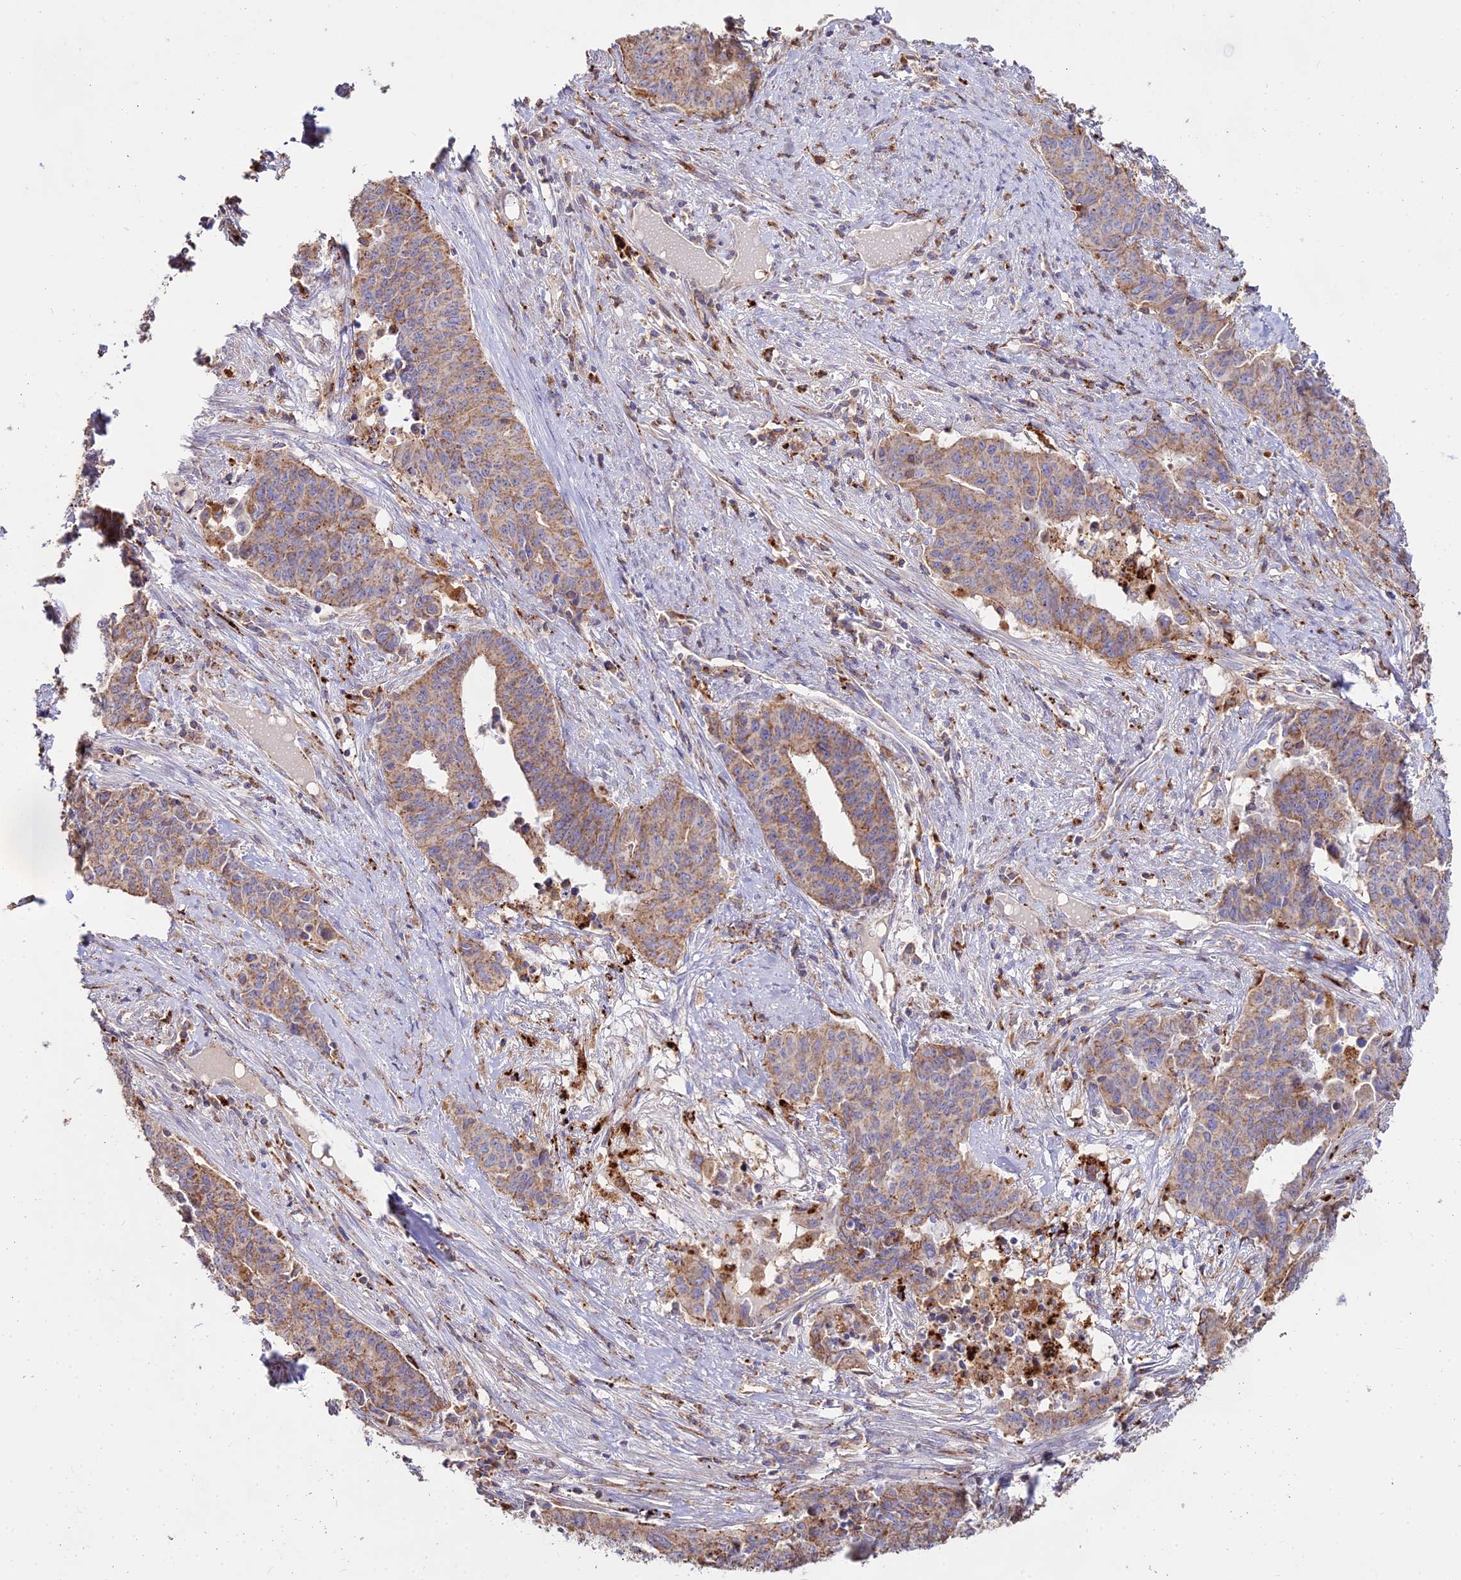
{"staining": {"intensity": "moderate", "quantity": ">75%", "location": "cytoplasmic/membranous"}, "tissue": "endometrial cancer", "cell_type": "Tumor cells", "image_type": "cancer", "snomed": [{"axis": "morphology", "description": "Adenocarcinoma, NOS"}, {"axis": "topography", "description": "Endometrium"}], "caption": "This is a histology image of IHC staining of endometrial cancer (adenocarcinoma), which shows moderate staining in the cytoplasmic/membranous of tumor cells.", "gene": "PNLIPRP3", "patient": {"sex": "female", "age": 59}}